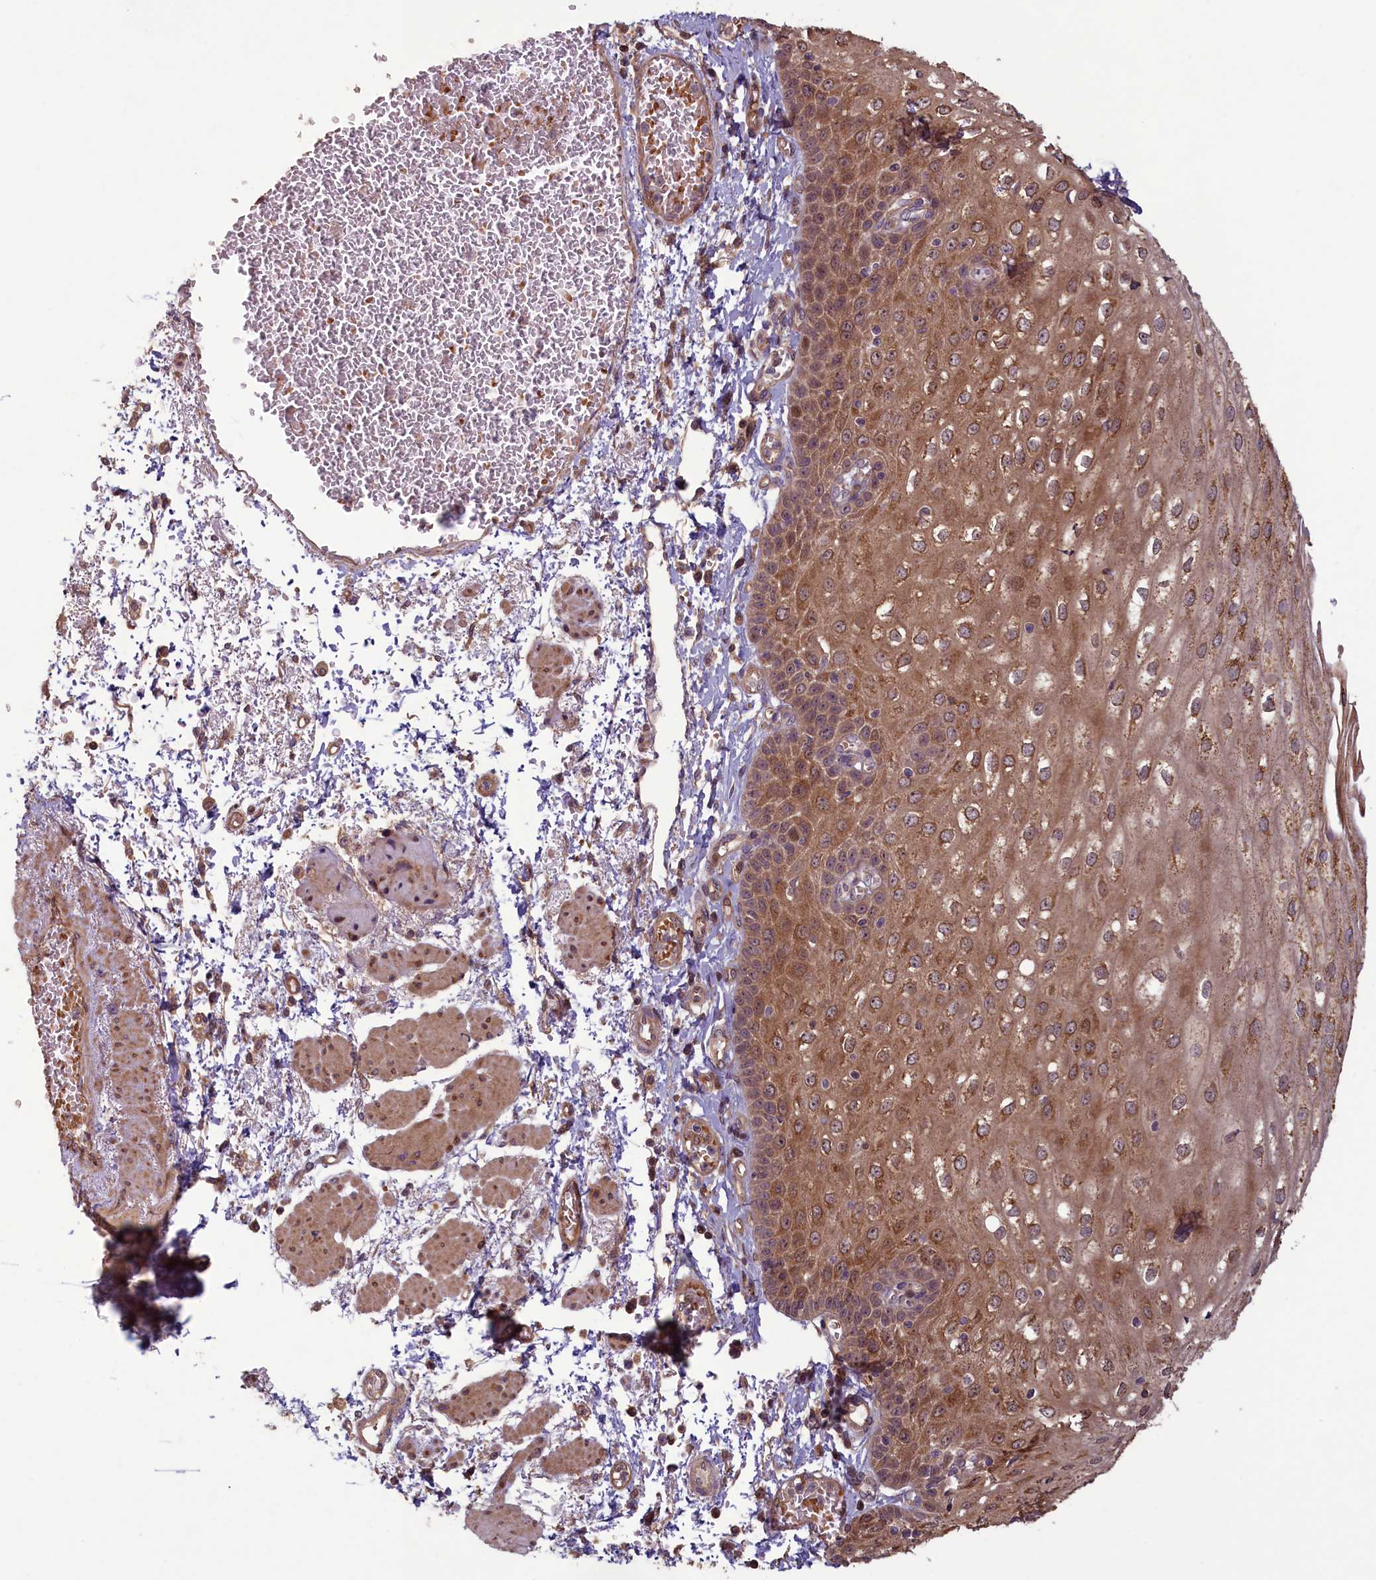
{"staining": {"intensity": "moderate", "quantity": ">75%", "location": "cytoplasmic/membranous,nuclear"}, "tissue": "esophagus", "cell_type": "Squamous epithelial cells", "image_type": "normal", "snomed": [{"axis": "morphology", "description": "Normal tissue, NOS"}, {"axis": "topography", "description": "Esophagus"}], "caption": "This micrograph demonstrates normal esophagus stained with immunohistochemistry (IHC) to label a protein in brown. The cytoplasmic/membranous,nuclear of squamous epithelial cells show moderate positivity for the protein. Nuclei are counter-stained blue.", "gene": "CIAO2B", "patient": {"sex": "male", "age": 81}}